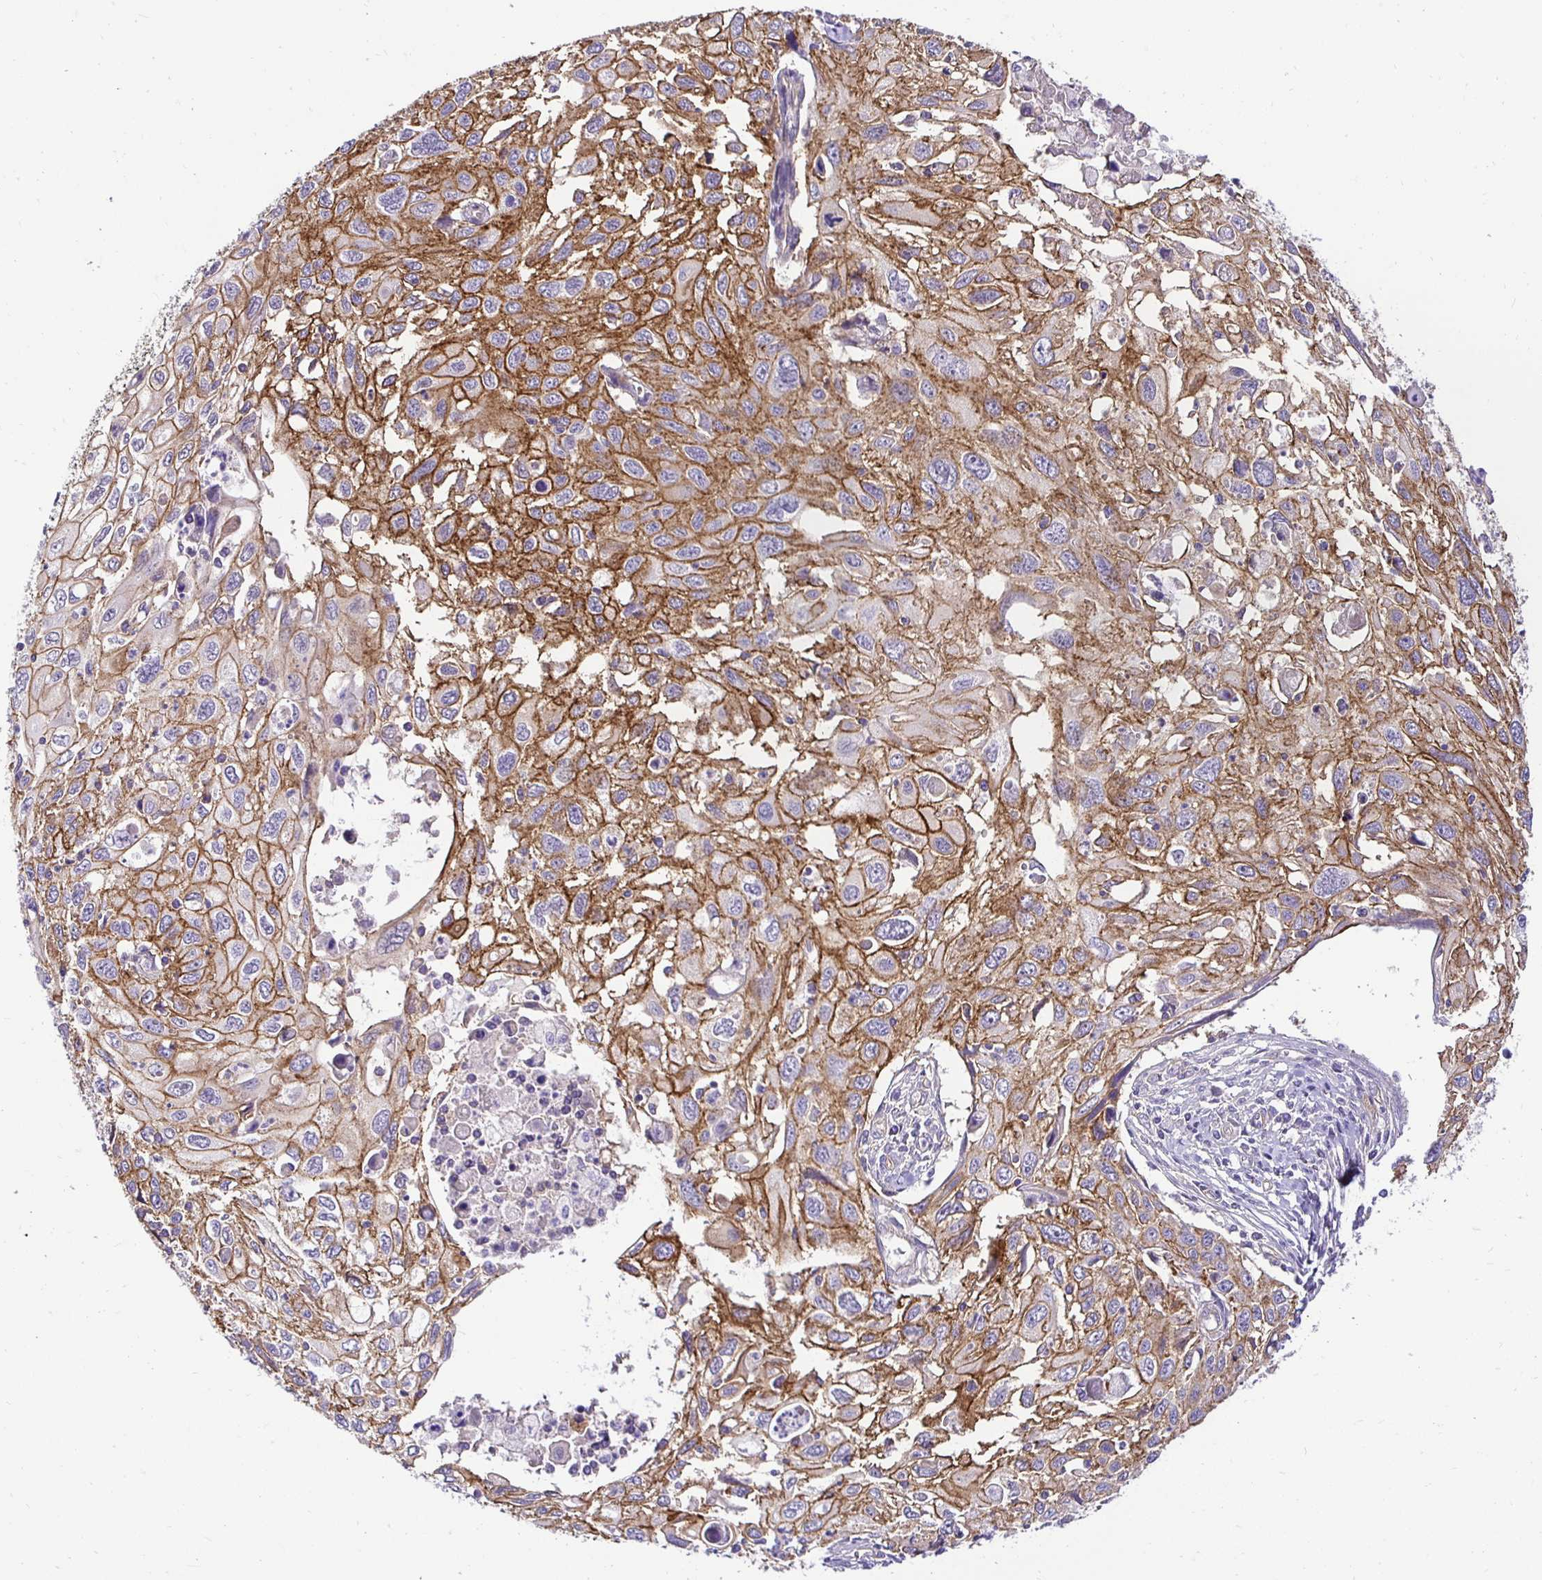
{"staining": {"intensity": "moderate", "quantity": ">75%", "location": "cytoplasmic/membranous"}, "tissue": "cervical cancer", "cell_type": "Tumor cells", "image_type": "cancer", "snomed": [{"axis": "morphology", "description": "Squamous cell carcinoma, NOS"}, {"axis": "topography", "description": "Cervix"}], "caption": "Protein staining demonstrates moderate cytoplasmic/membranous positivity in about >75% of tumor cells in cervical cancer (squamous cell carcinoma).", "gene": "SLC9A1", "patient": {"sex": "female", "age": 70}}